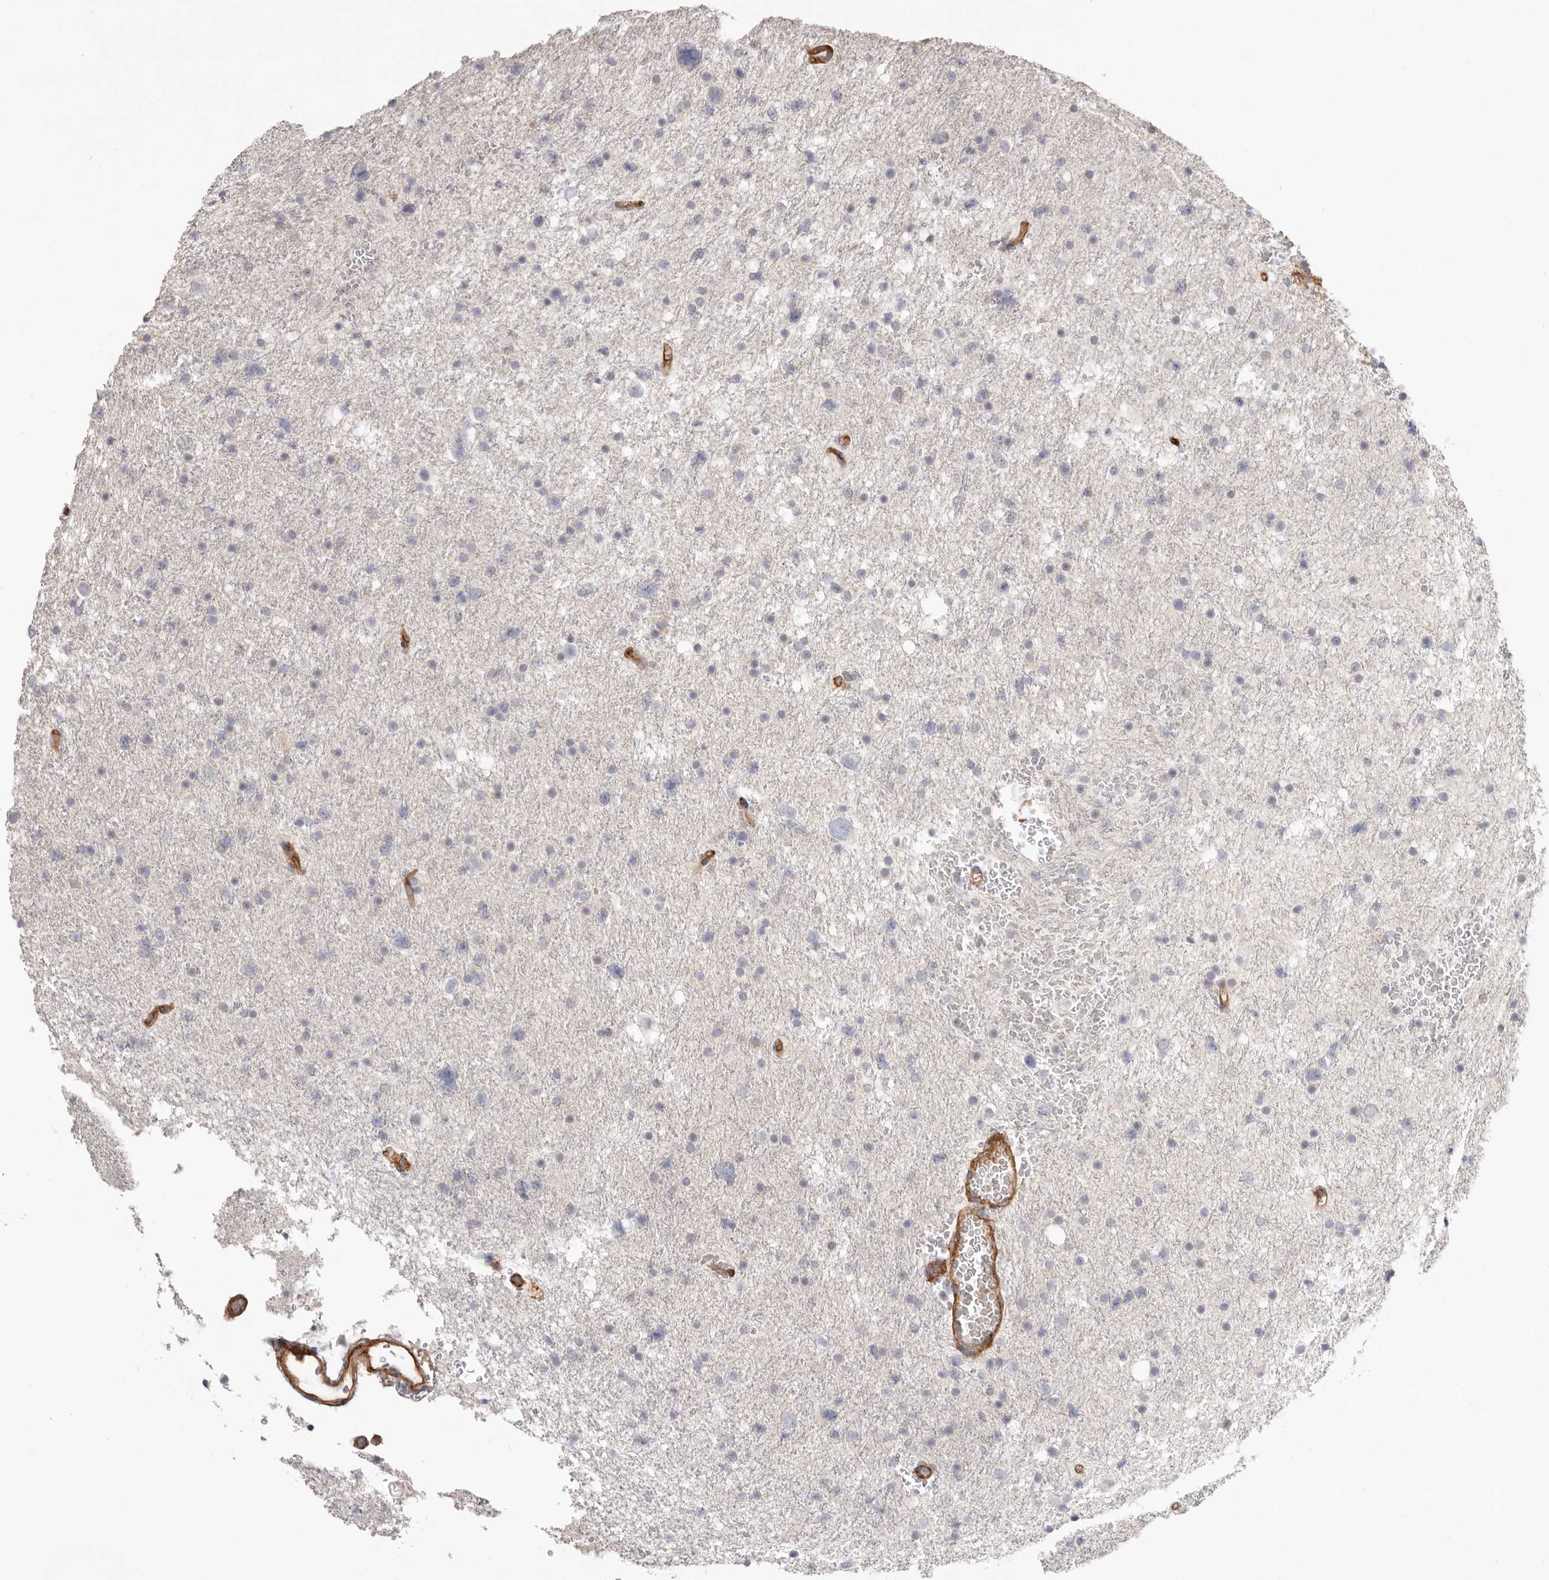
{"staining": {"intensity": "negative", "quantity": "none", "location": "none"}, "tissue": "glioma", "cell_type": "Tumor cells", "image_type": "cancer", "snomed": [{"axis": "morphology", "description": "Glioma, malignant, Low grade"}, {"axis": "topography", "description": "Brain"}], "caption": "Low-grade glioma (malignant) stained for a protein using immunohistochemistry exhibits no positivity tumor cells.", "gene": "LRRC66", "patient": {"sex": "female", "age": 37}}